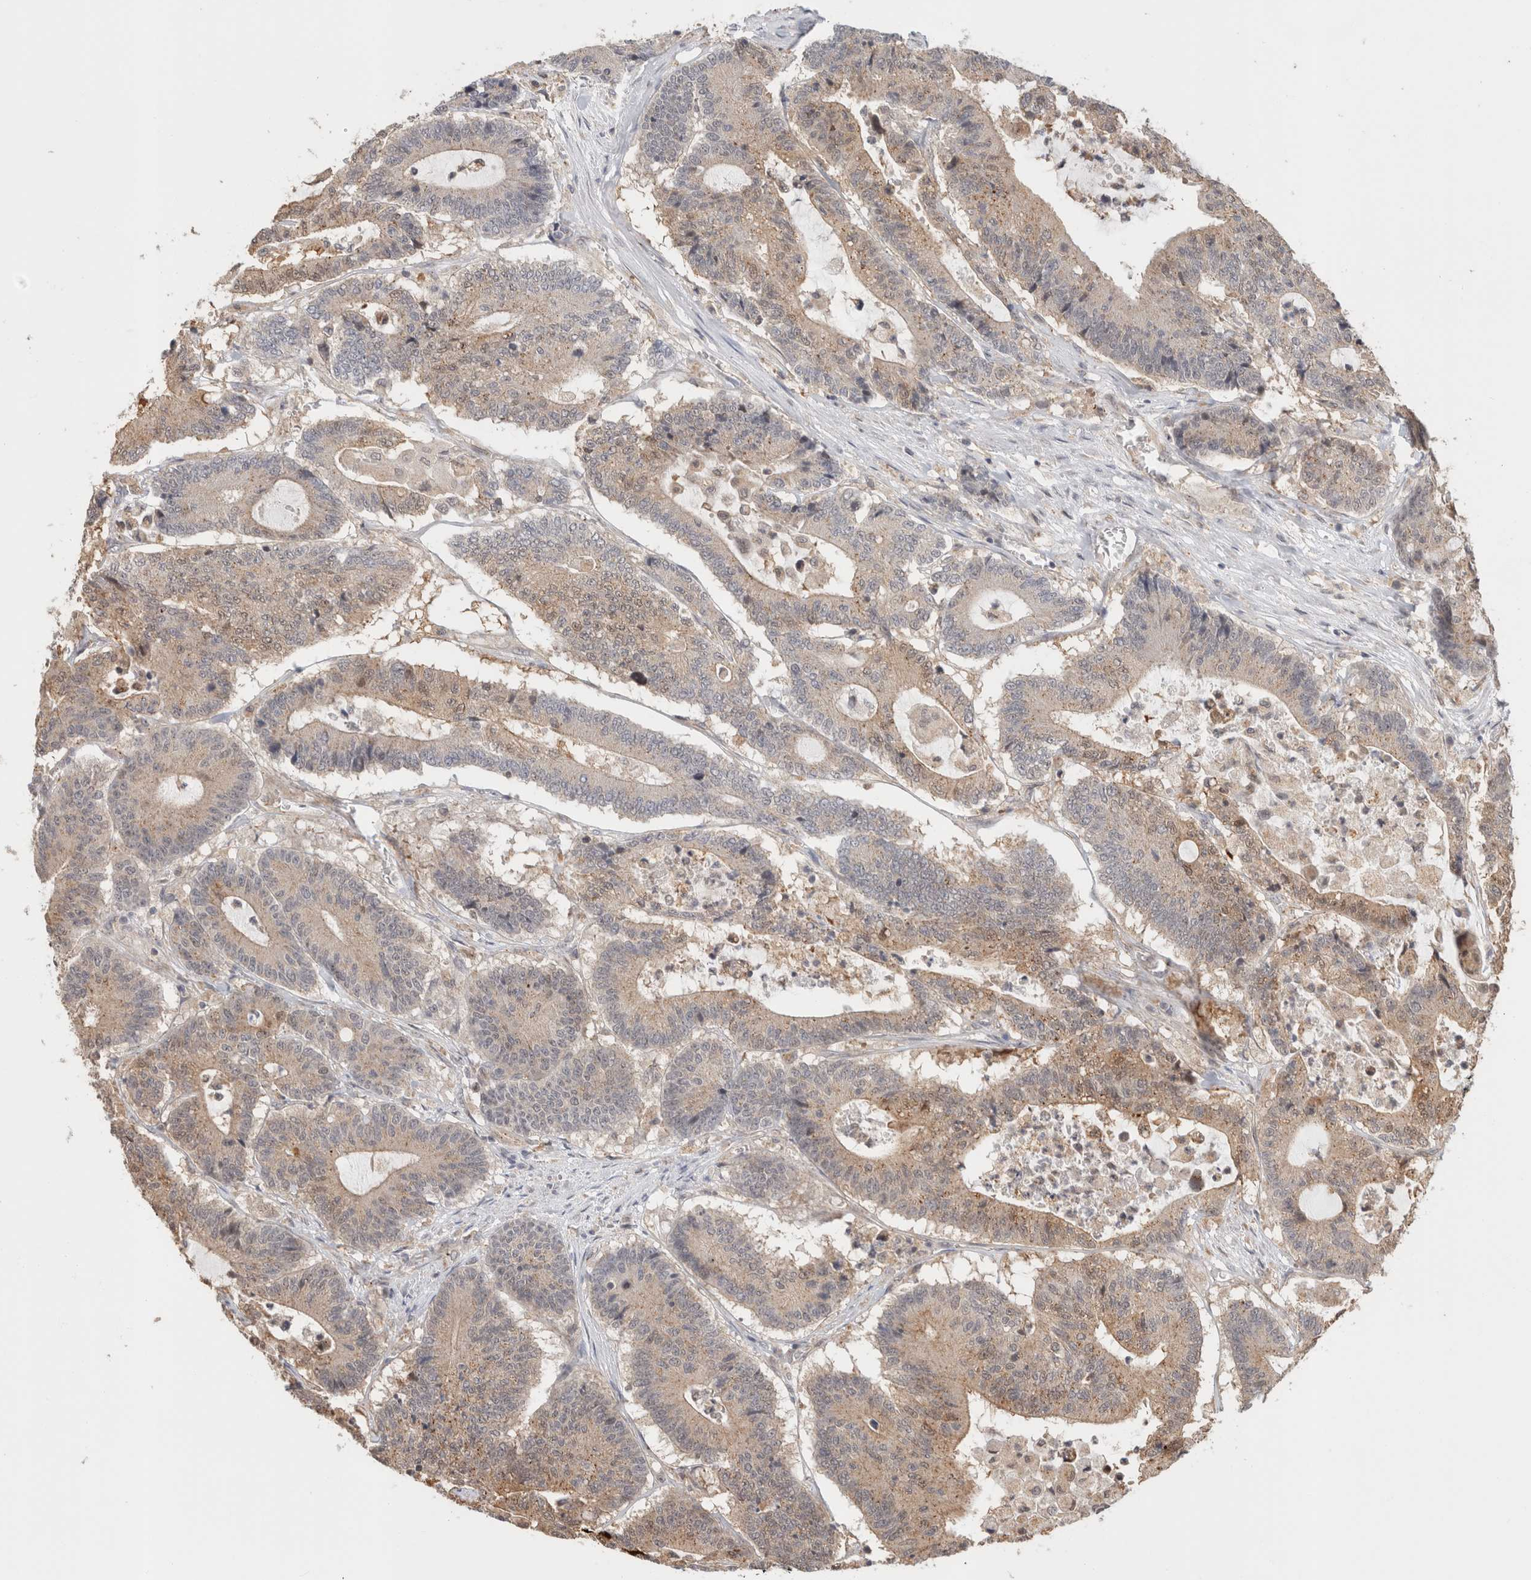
{"staining": {"intensity": "weak", "quantity": "25%-75%", "location": "cytoplasmic/membranous"}, "tissue": "colorectal cancer", "cell_type": "Tumor cells", "image_type": "cancer", "snomed": [{"axis": "morphology", "description": "Adenocarcinoma, NOS"}, {"axis": "topography", "description": "Colon"}], "caption": "Adenocarcinoma (colorectal) tissue displays weak cytoplasmic/membranous staining in about 25%-75% of tumor cells The protein of interest is stained brown, and the nuclei are stained in blue (DAB (3,3'-diaminobenzidine) IHC with brightfield microscopy, high magnification).", "gene": "OTUD6B", "patient": {"sex": "female", "age": 84}}